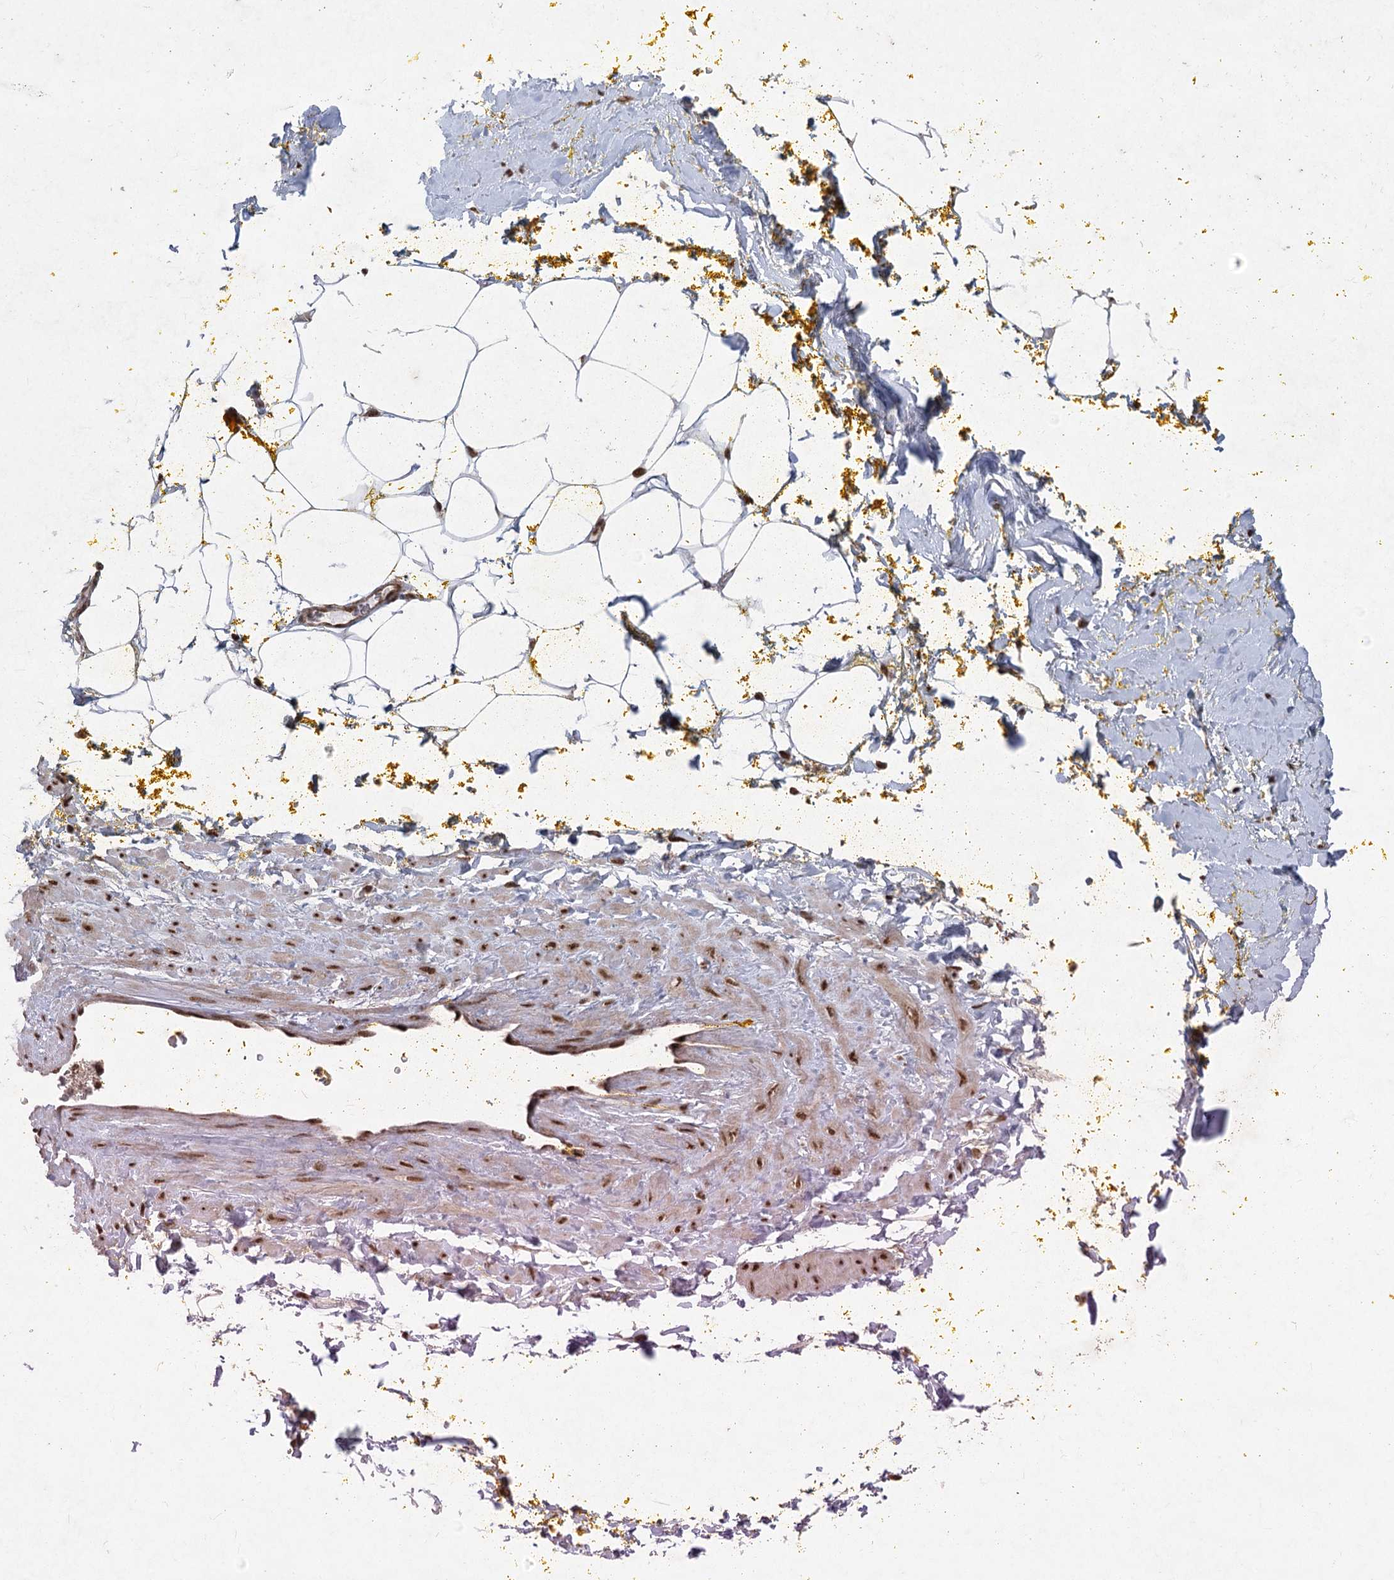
{"staining": {"intensity": "strong", "quantity": ">75%", "location": "nuclear"}, "tissue": "adipose tissue", "cell_type": "Adipocytes", "image_type": "normal", "snomed": [{"axis": "morphology", "description": "Normal tissue, NOS"}, {"axis": "morphology", "description": "Adenocarcinoma, Low grade"}, {"axis": "topography", "description": "Prostate"}, {"axis": "topography", "description": "Peripheral nerve tissue"}], "caption": "Immunohistochemical staining of normal human adipose tissue shows high levels of strong nuclear expression in about >75% of adipocytes.", "gene": "ZCCHC8", "patient": {"sex": "male", "age": 63}}